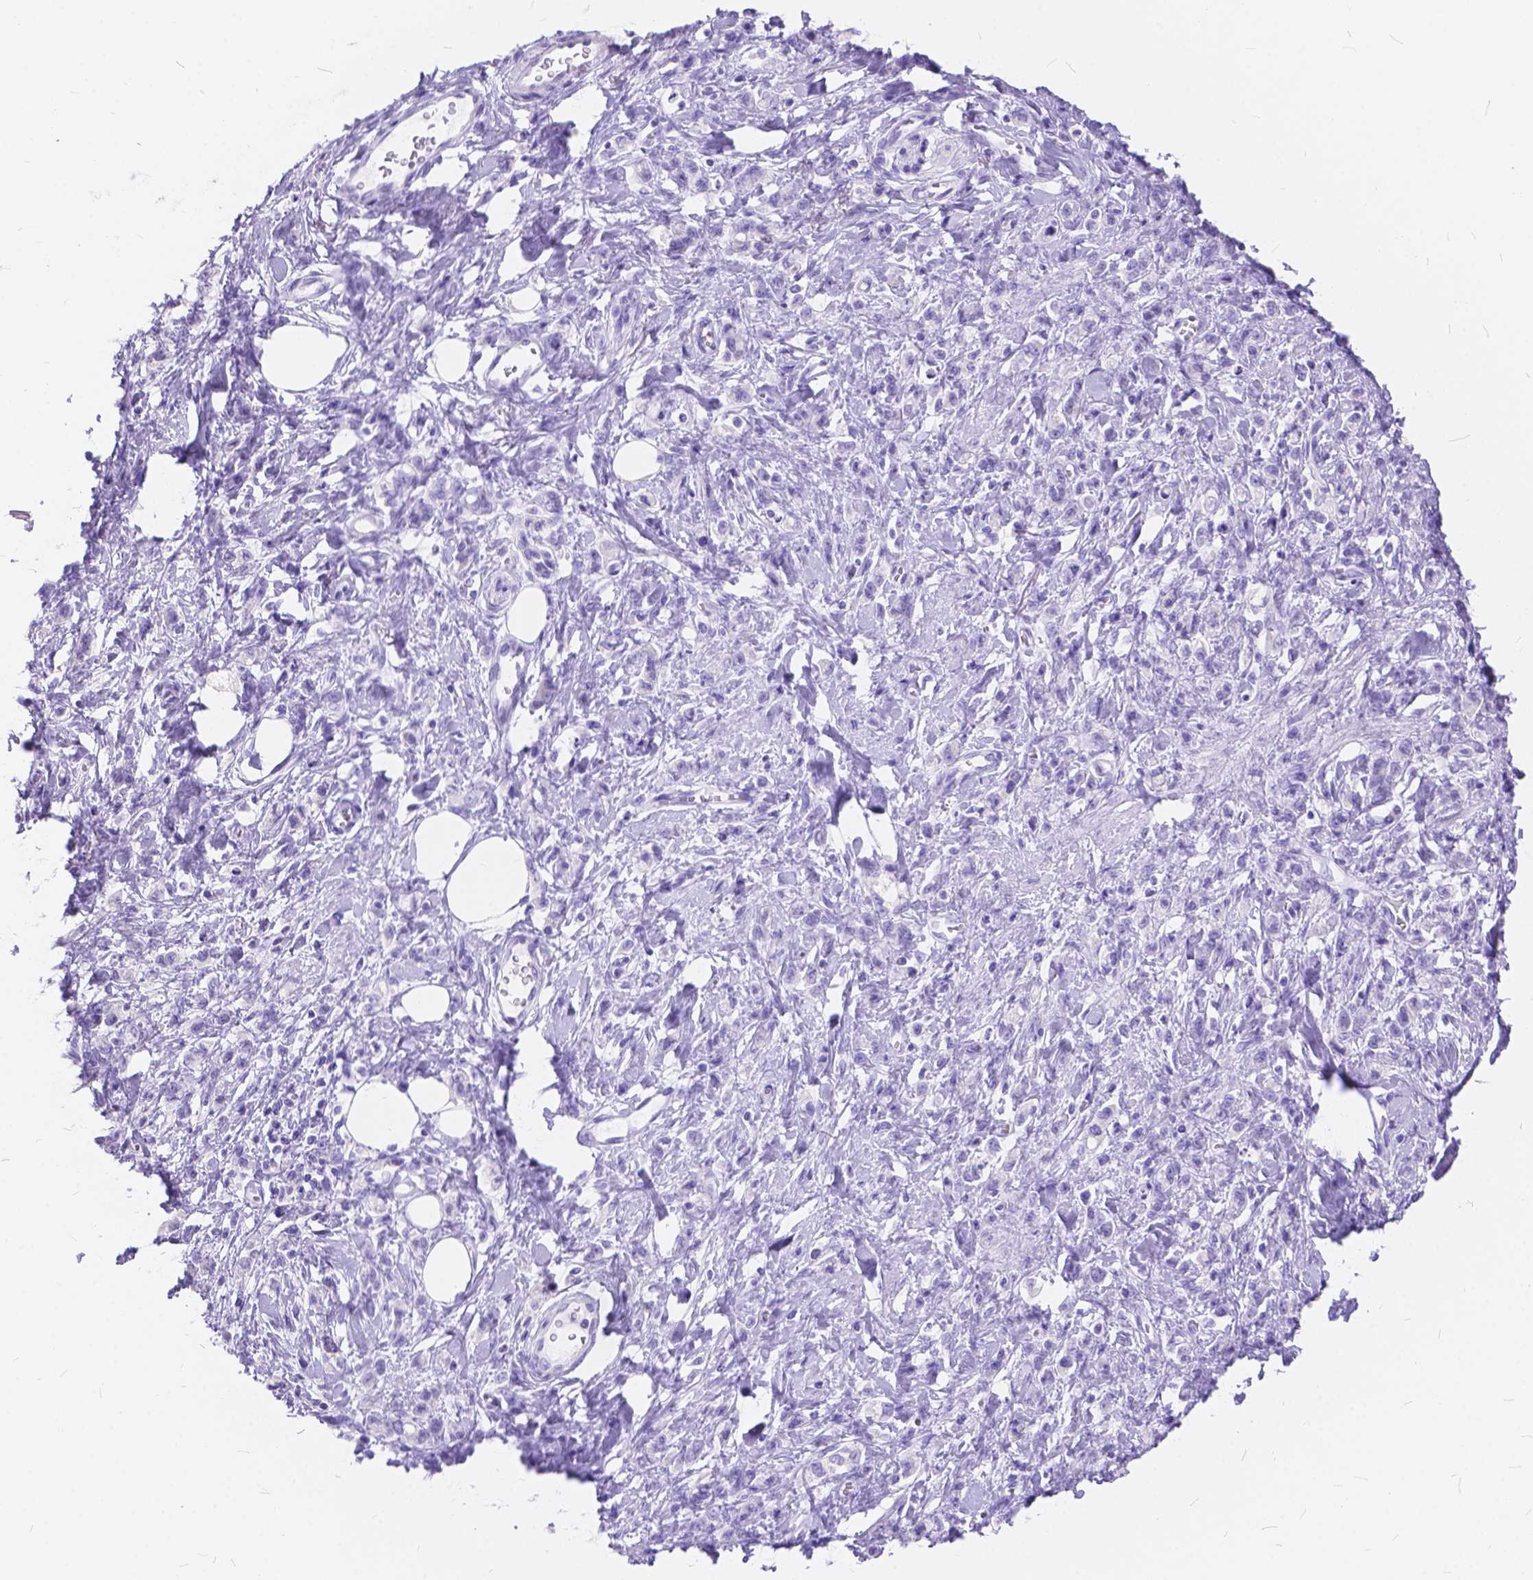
{"staining": {"intensity": "negative", "quantity": "none", "location": "none"}, "tissue": "stomach cancer", "cell_type": "Tumor cells", "image_type": "cancer", "snomed": [{"axis": "morphology", "description": "Adenocarcinoma, NOS"}, {"axis": "topography", "description": "Stomach"}], "caption": "Immunohistochemistry of stomach cancer (adenocarcinoma) reveals no expression in tumor cells.", "gene": "FOXL2", "patient": {"sex": "male", "age": 77}}